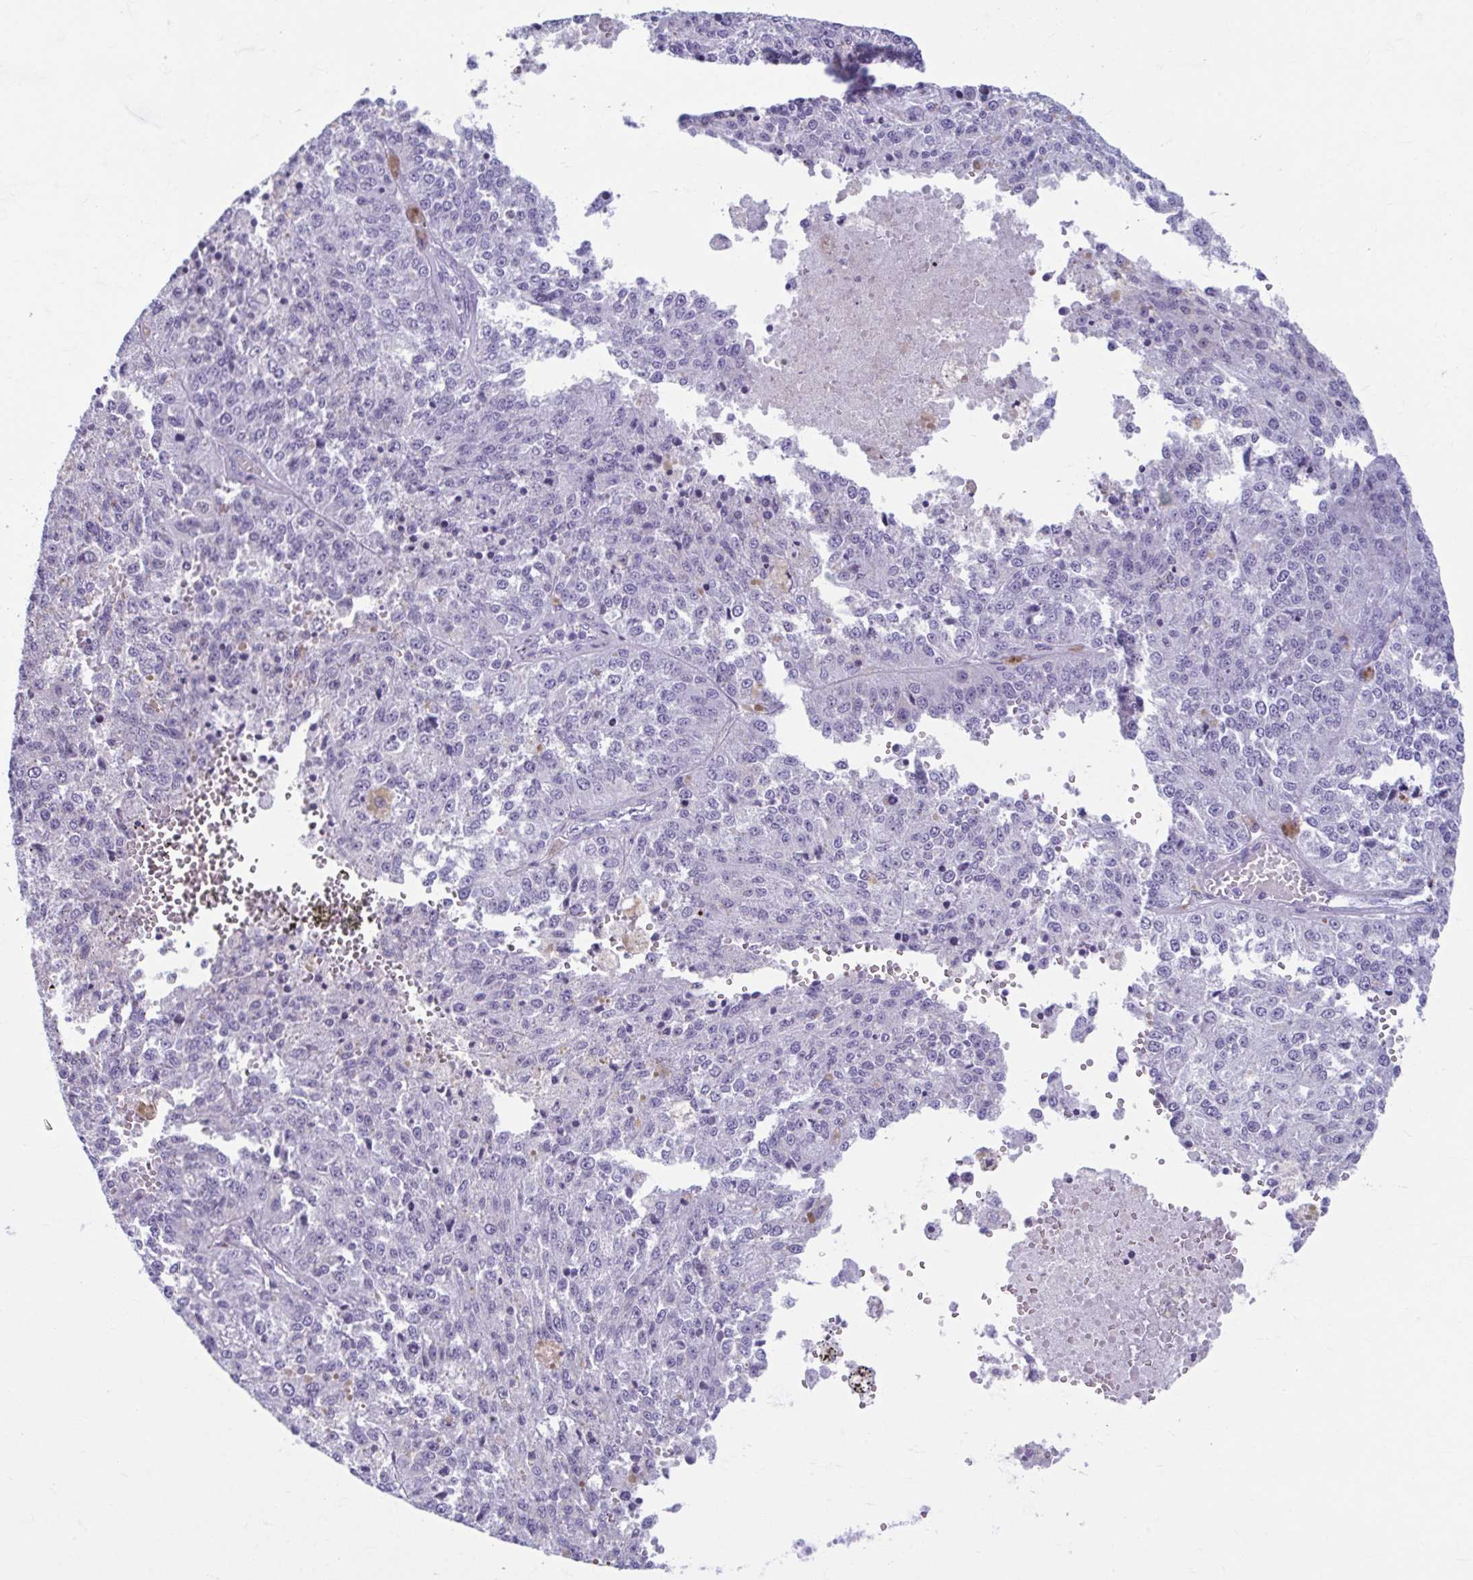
{"staining": {"intensity": "negative", "quantity": "none", "location": "none"}, "tissue": "melanoma", "cell_type": "Tumor cells", "image_type": "cancer", "snomed": [{"axis": "morphology", "description": "Malignant melanoma, Metastatic site"}, {"axis": "topography", "description": "Lymph node"}], "caption": "The photomicrograph displays no staining of tumor cells in malignant melanoma (metastatic site).", "gene": "TCEAL3", "patient": {"sex": "female", "age": 64}}